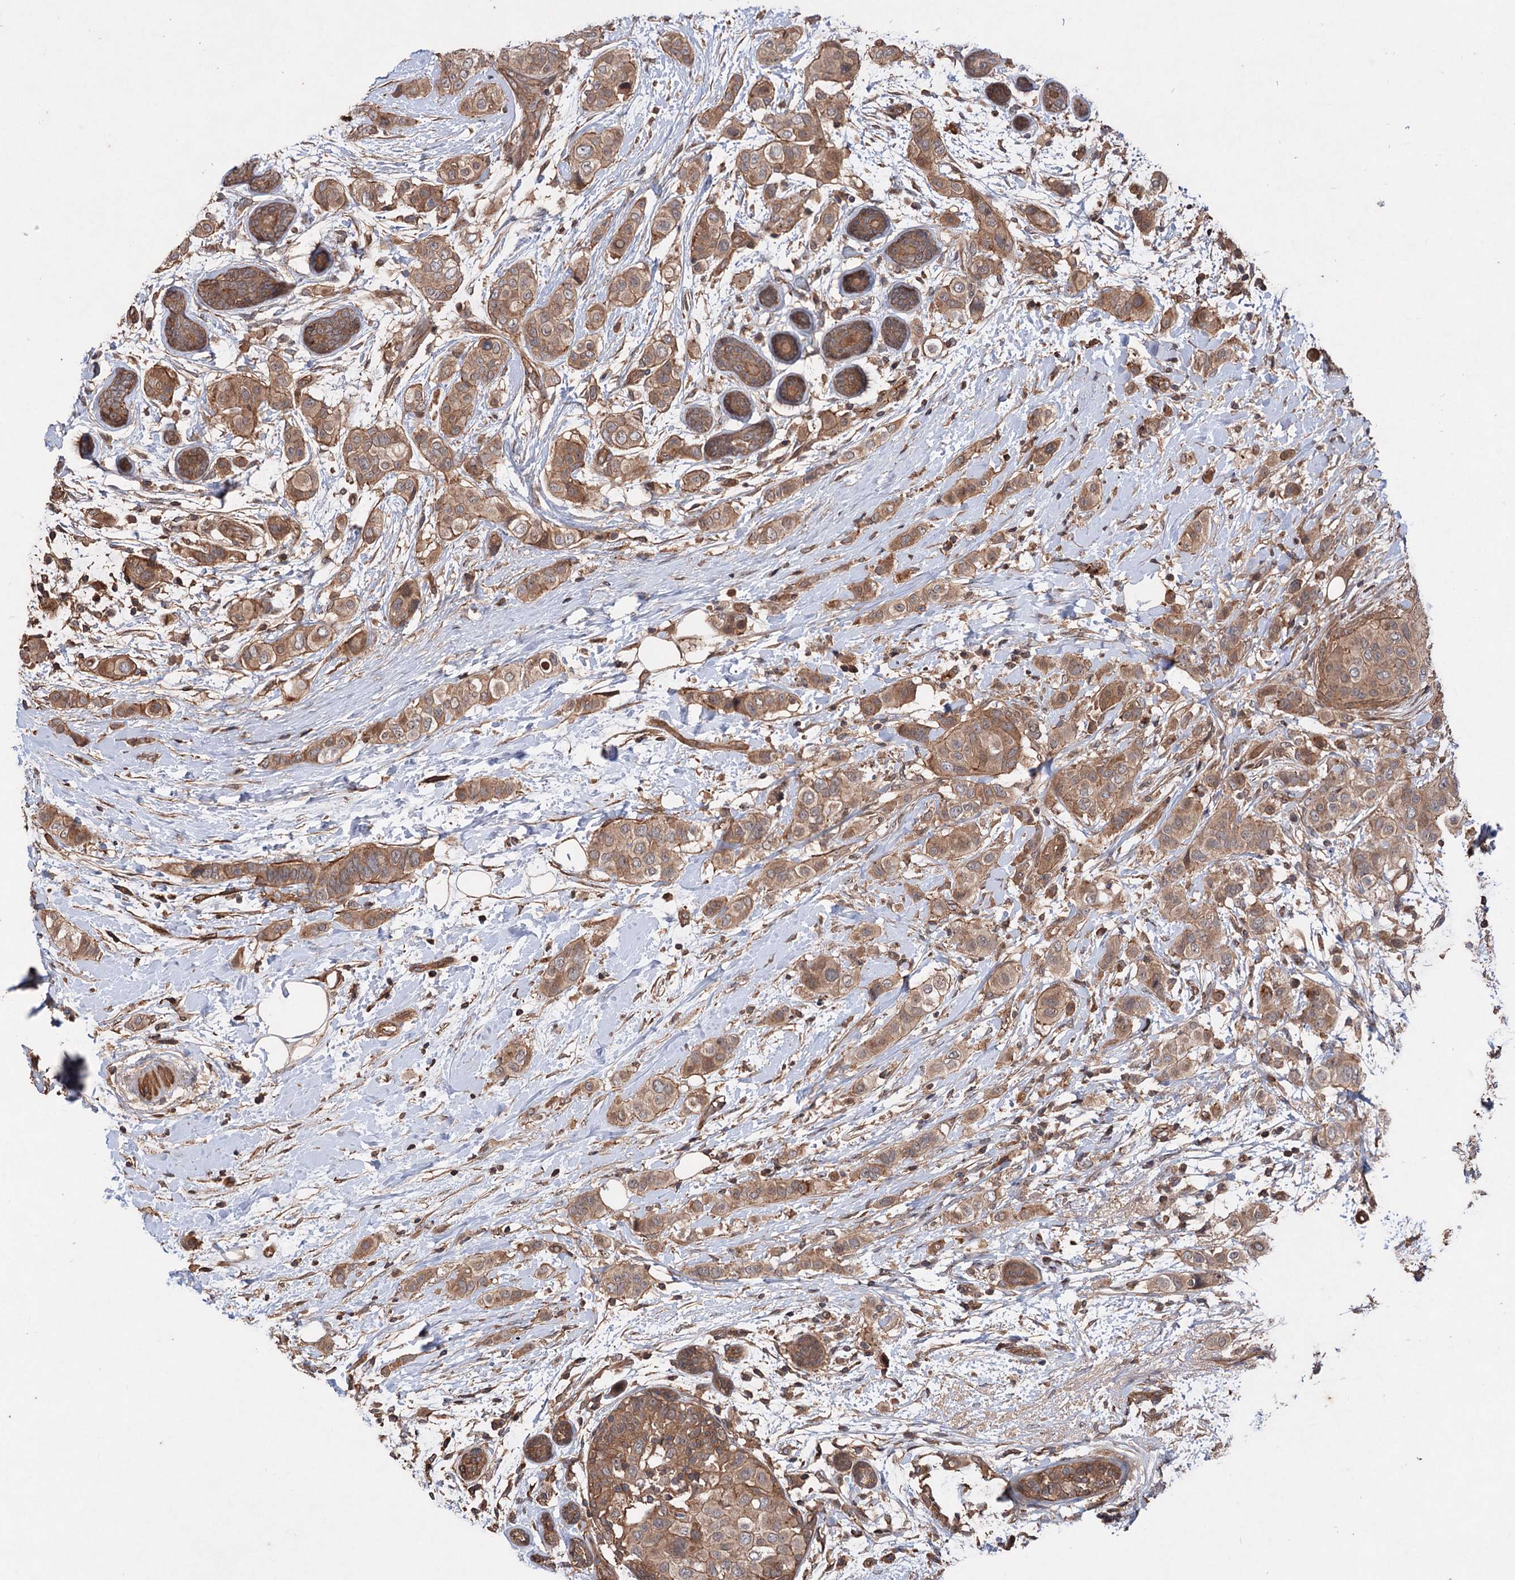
{"staining": {"intensity": "moderate", "quantity": ">75%", "location": "cytoplasmic/membranous,nuclear"}, "tissue": "breast cancer", "cell_type": "Tumor cells", "image_type": "cancer", "snomed": [{"axis": "morphology", "description": "Lobular carcinoma"}, {"axis": "topography", "description": "Breast"}], "caption": "This is an image of immunohistochemistry (IHC) staining of breast cancer, which shows moderate expression in the cytoplasmic/membranous and nuclear of tumor cells.", "gene": "ADK", "patient": {"sex": "female", "age": 51}}